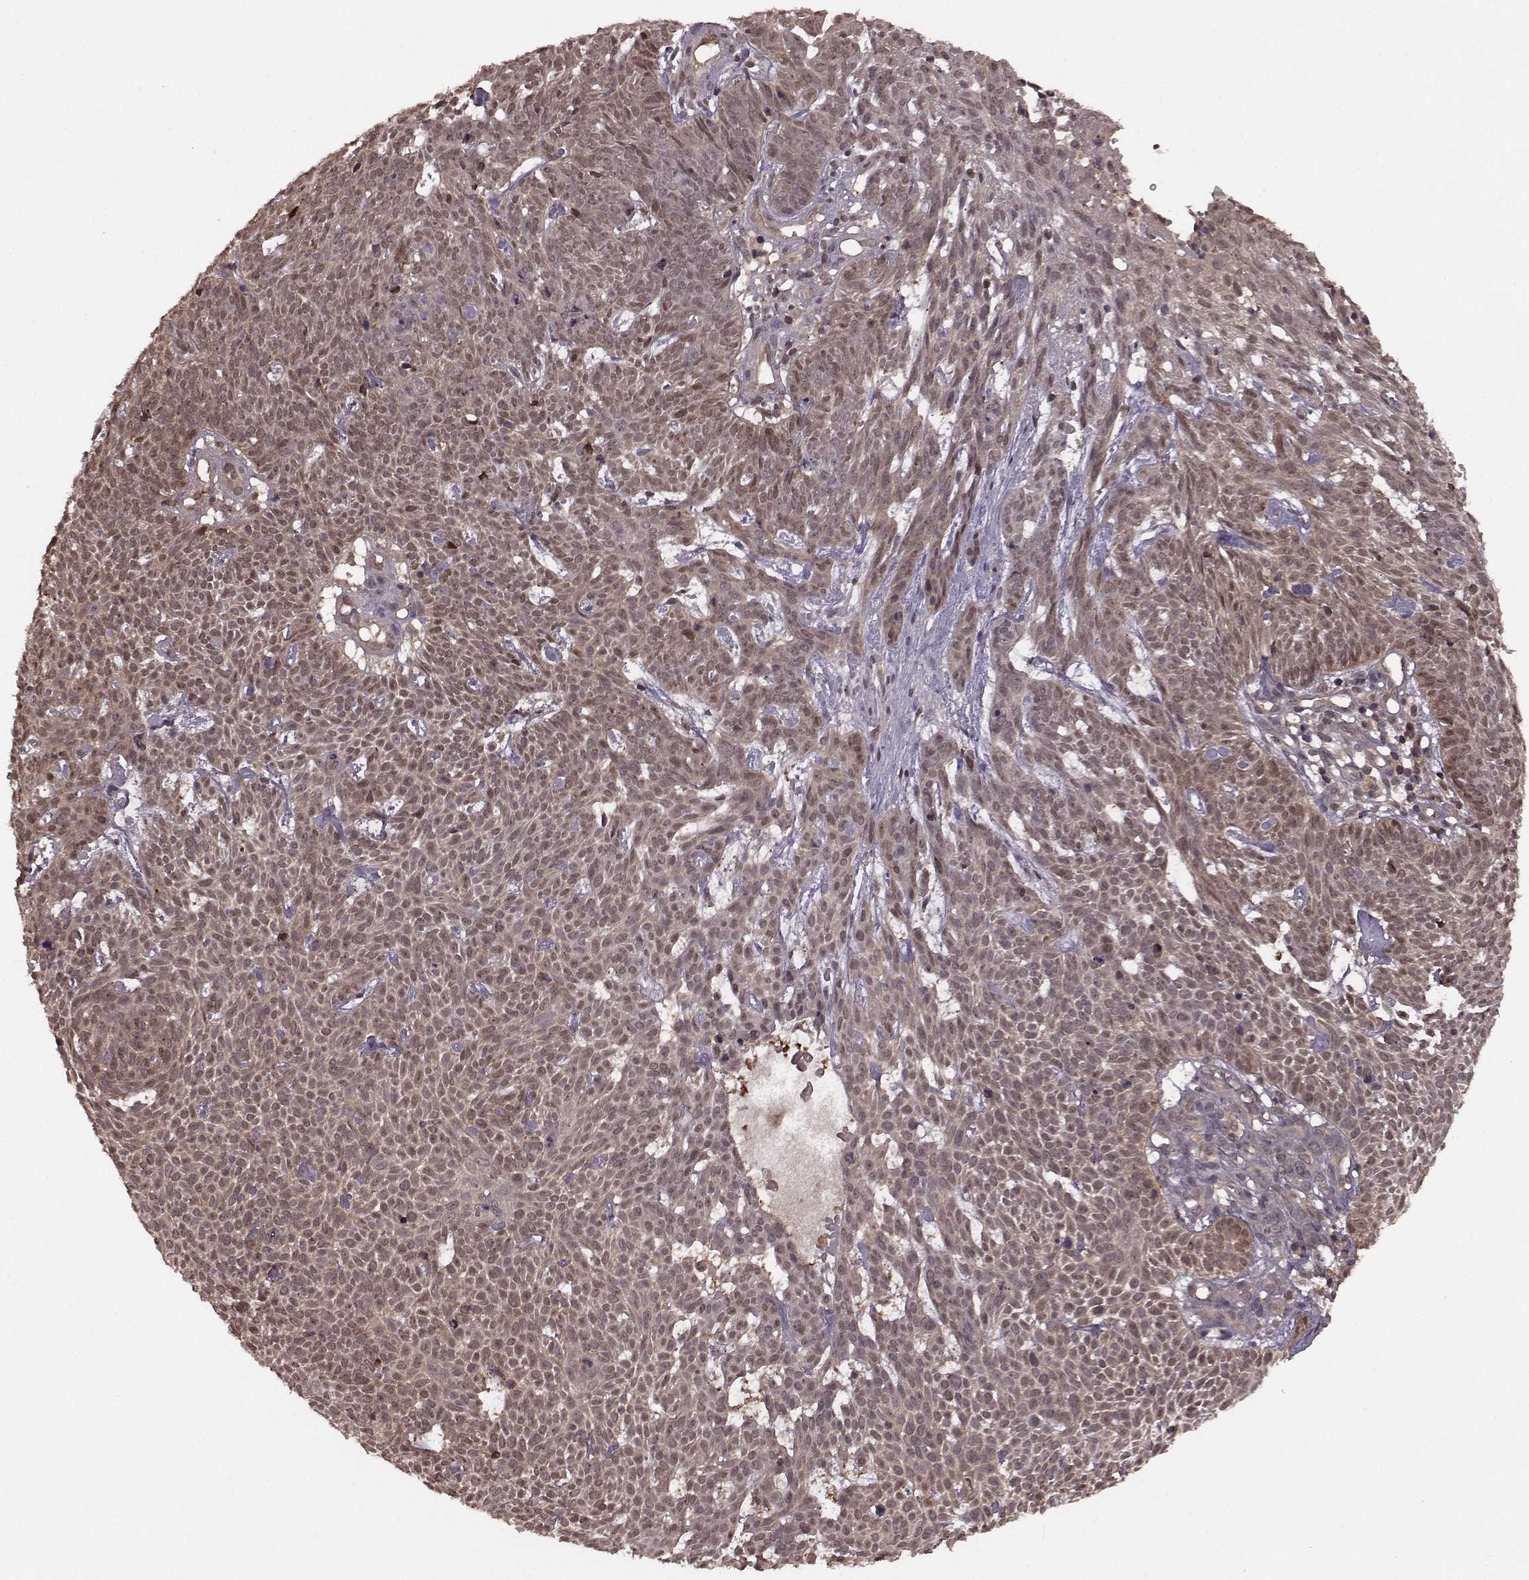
{"staining": {"intensity": "weak", "quantity": "25%-75%", "location": "cytoplasmic/membranous,nuclear"}, "tissue": "skin cancer", "cell_type": "Tumor cells", "image_type": "cancer", "snomed": [{"axis": "morphology", "description": "Basal cell carcinoma"}, {"axis": "topography", "description": "Skin"}], "caption": "This is an image of immunohistochemistry (IHC) staining of basal cell carcinoma (skin), which shows weak staining in the cytoplasmic/membranous and nuclear of tumor cells.", "gene": "GSS", "patient": {"sex": "male", "age": 59}}